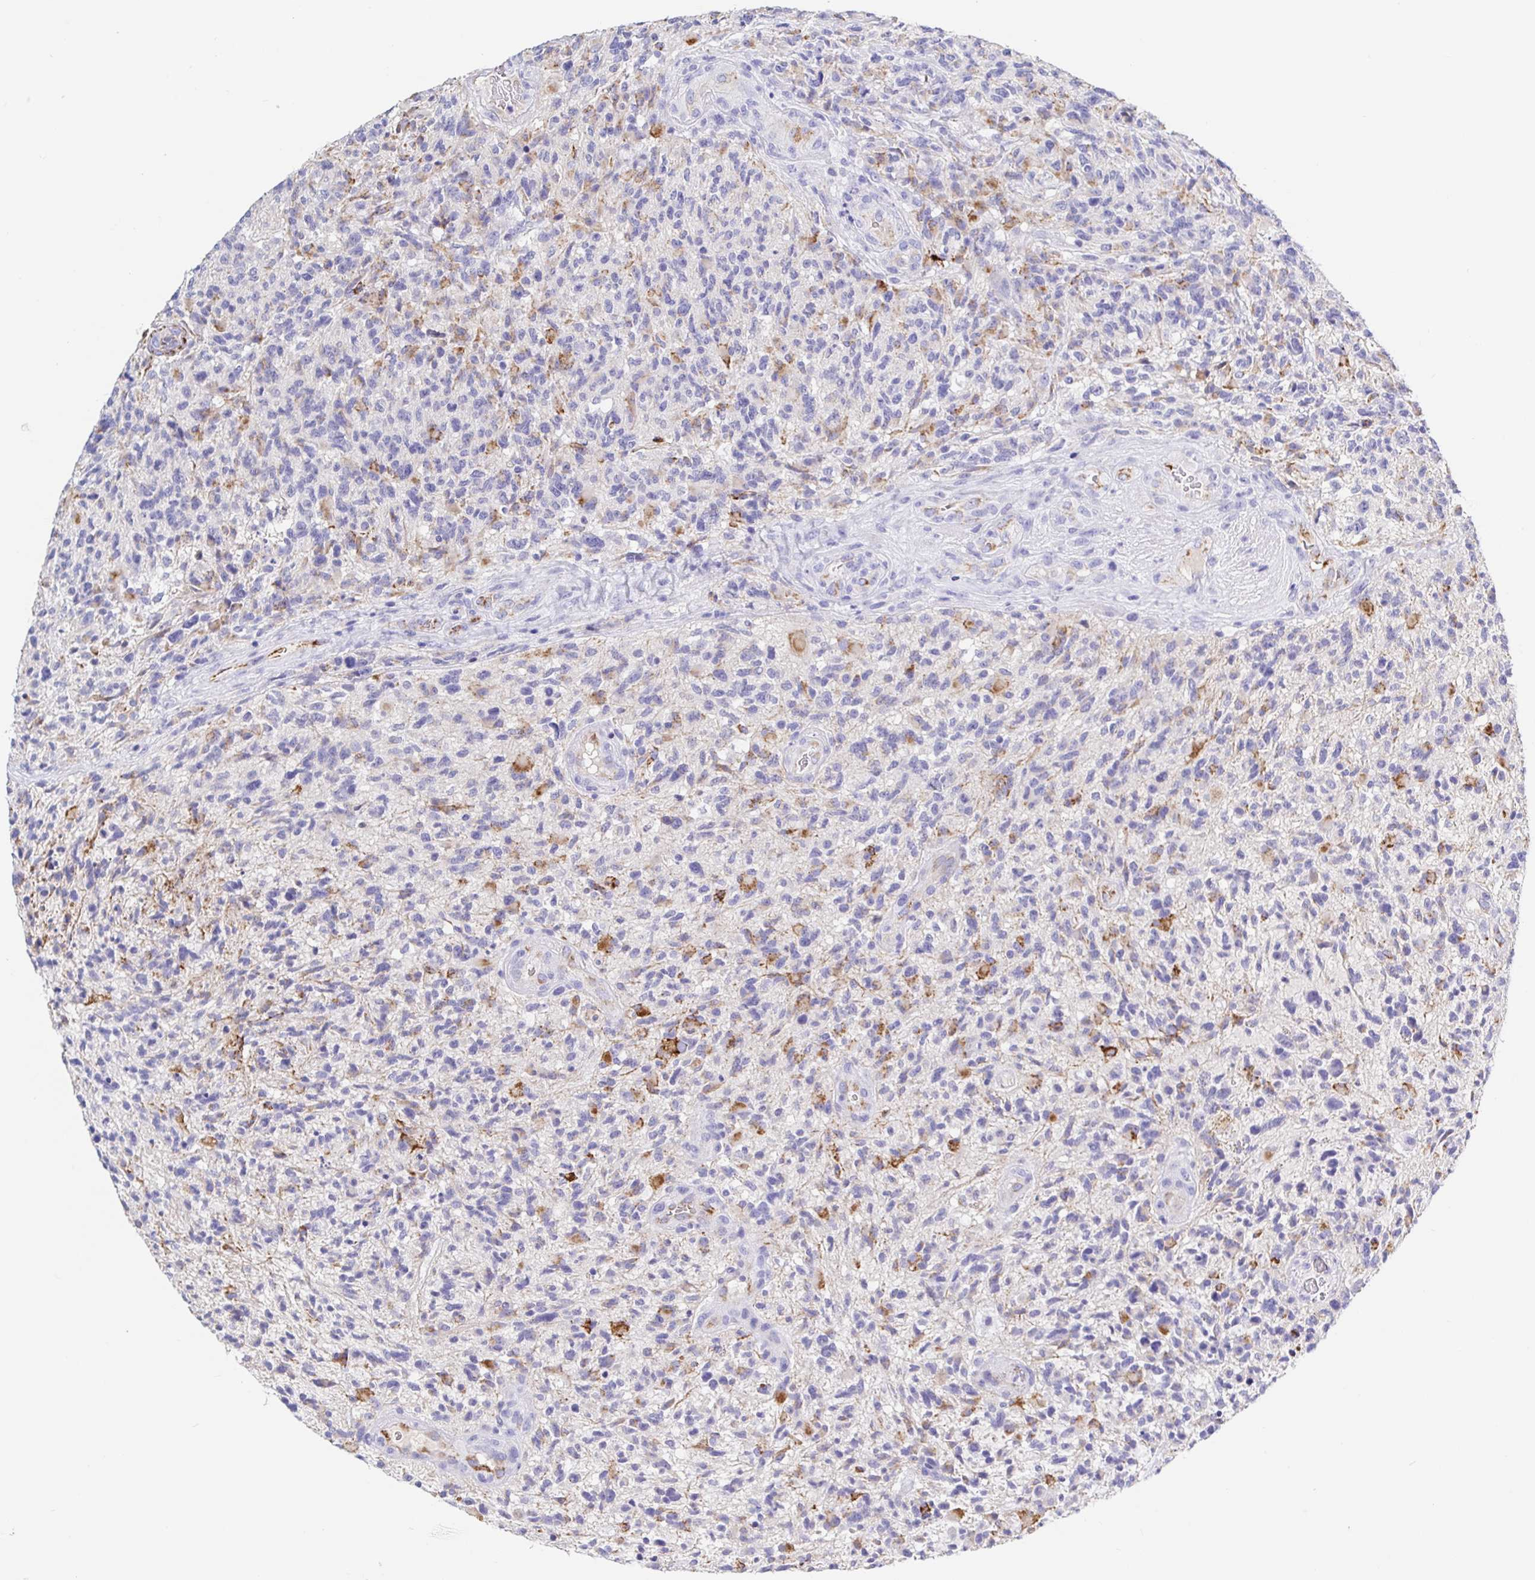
{"staining": {"intensity": "moderate", "quantity": "<25%", "location": "cytoplasmic/membranous"}, "tissue": "glioma", "cell_type": "Tumor cells", "image_type": "cancer", "snomed": [{"axis": "morphology", "description": "Glioma, malignant, High grade"}, {"axis": "topography", "description": "Brain"}], "caption": "There is low levels of moderate cytoplasmic/membranous expression in tumor cells of glioma, as demonstrated by immunohistochemical staining (brown color).", "gene": "MAOA", "patient": {"sex": "female", "age": 71}}